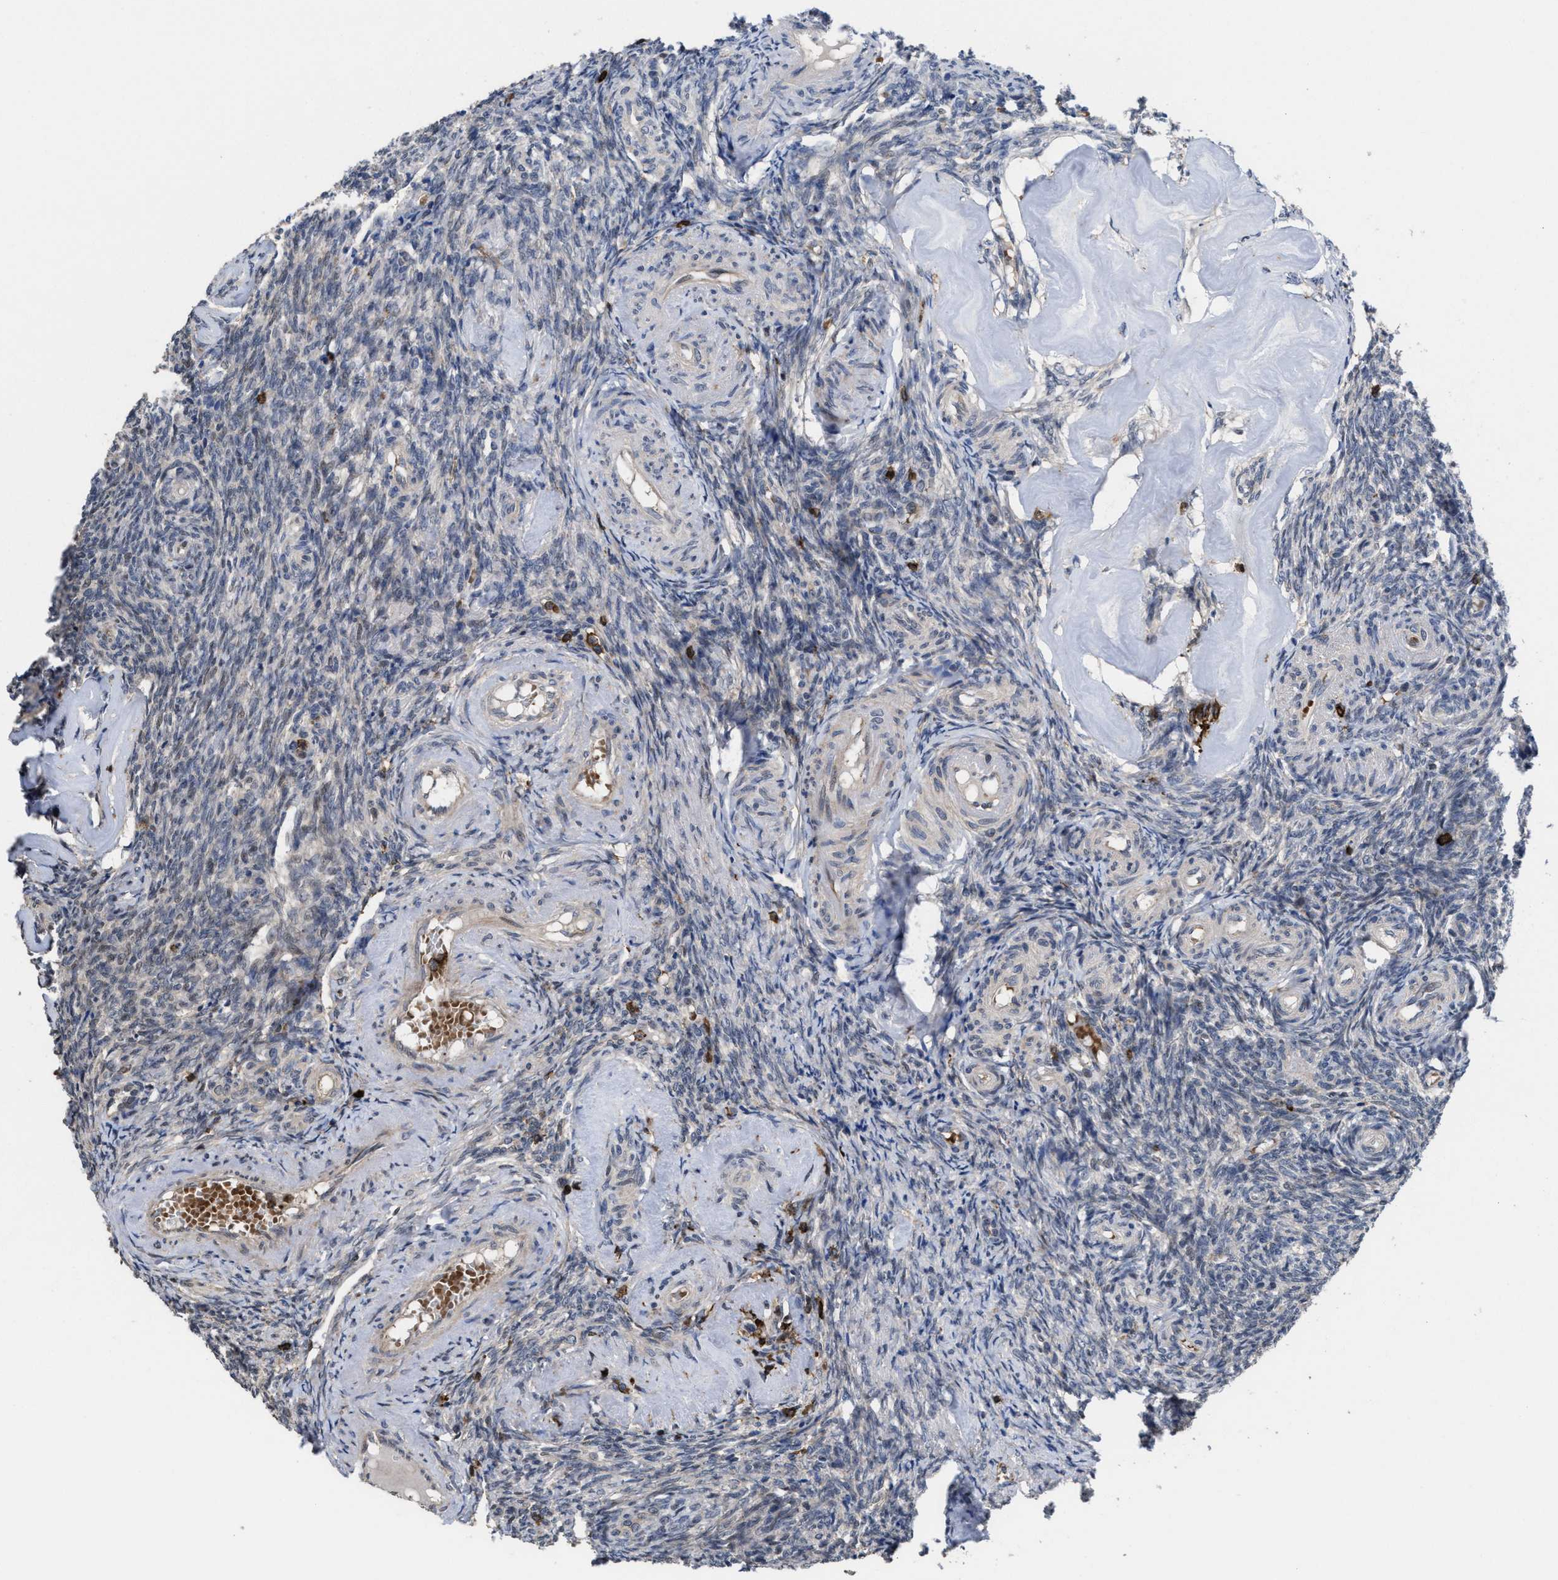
{"staining": {"intensity": "weak", "quantity": ">75%", "location": "cytoplasmic/membranous"}, "tissue": "ovary", "cell_type": "Follicle cells", "image_type": "normal", "snomed": [{"axis": "morphology", "description": "Normal tissue, NOS"}, {"axis": "topography", "description": "Ovary"}], "caption": "A histopathology image of ovary stained for a protein displays weak cytoplasmic/membranous brown staining in follicle cells. The protein of interest is shown in brown color, while the nuclei are stained blue.", "gene": "PTPRE", "patient": {"sex": "female", "age": 41}}